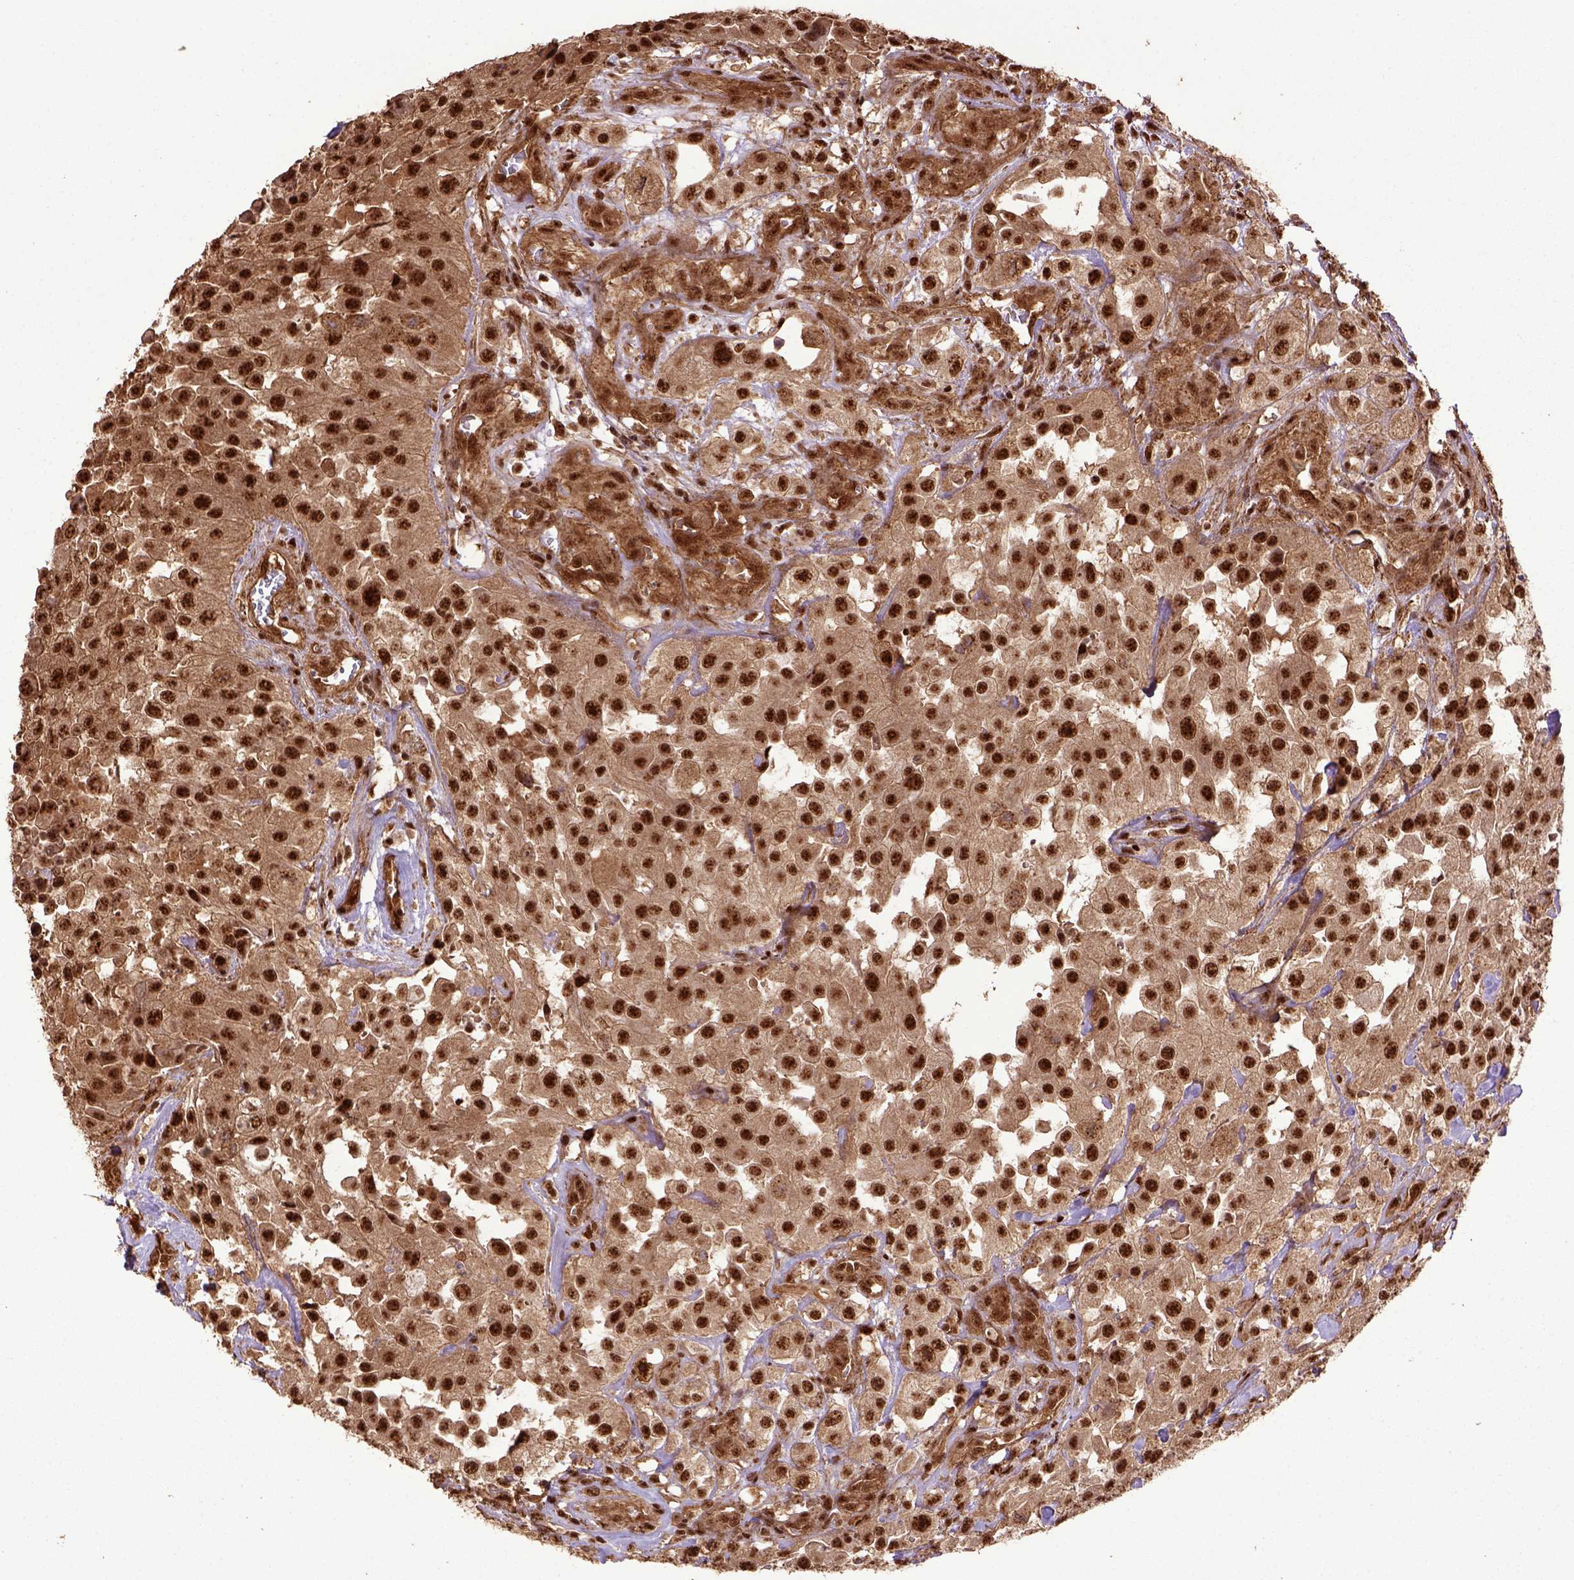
{"staining": {"intensity": "strong", "quantity": ">75%", "location": "nuclear"}, "tissue": "urothelial cancer", "cell_type": "Tumor cells", "image_type": "cancer", "snomed": [{"axis": "morphology", "description": "Urothelial carcinoma, High grade"}, {"axis": "topography", "description": "Urinary bladder"}], "caption": "Strong nuclear expression for a protein is appreciated in approximately >75% of tumor cells of urothelial carcinoma (high-grade) using IHC.", "gene": "PPIG", "patient": {"sex": "male", "age": 79}}